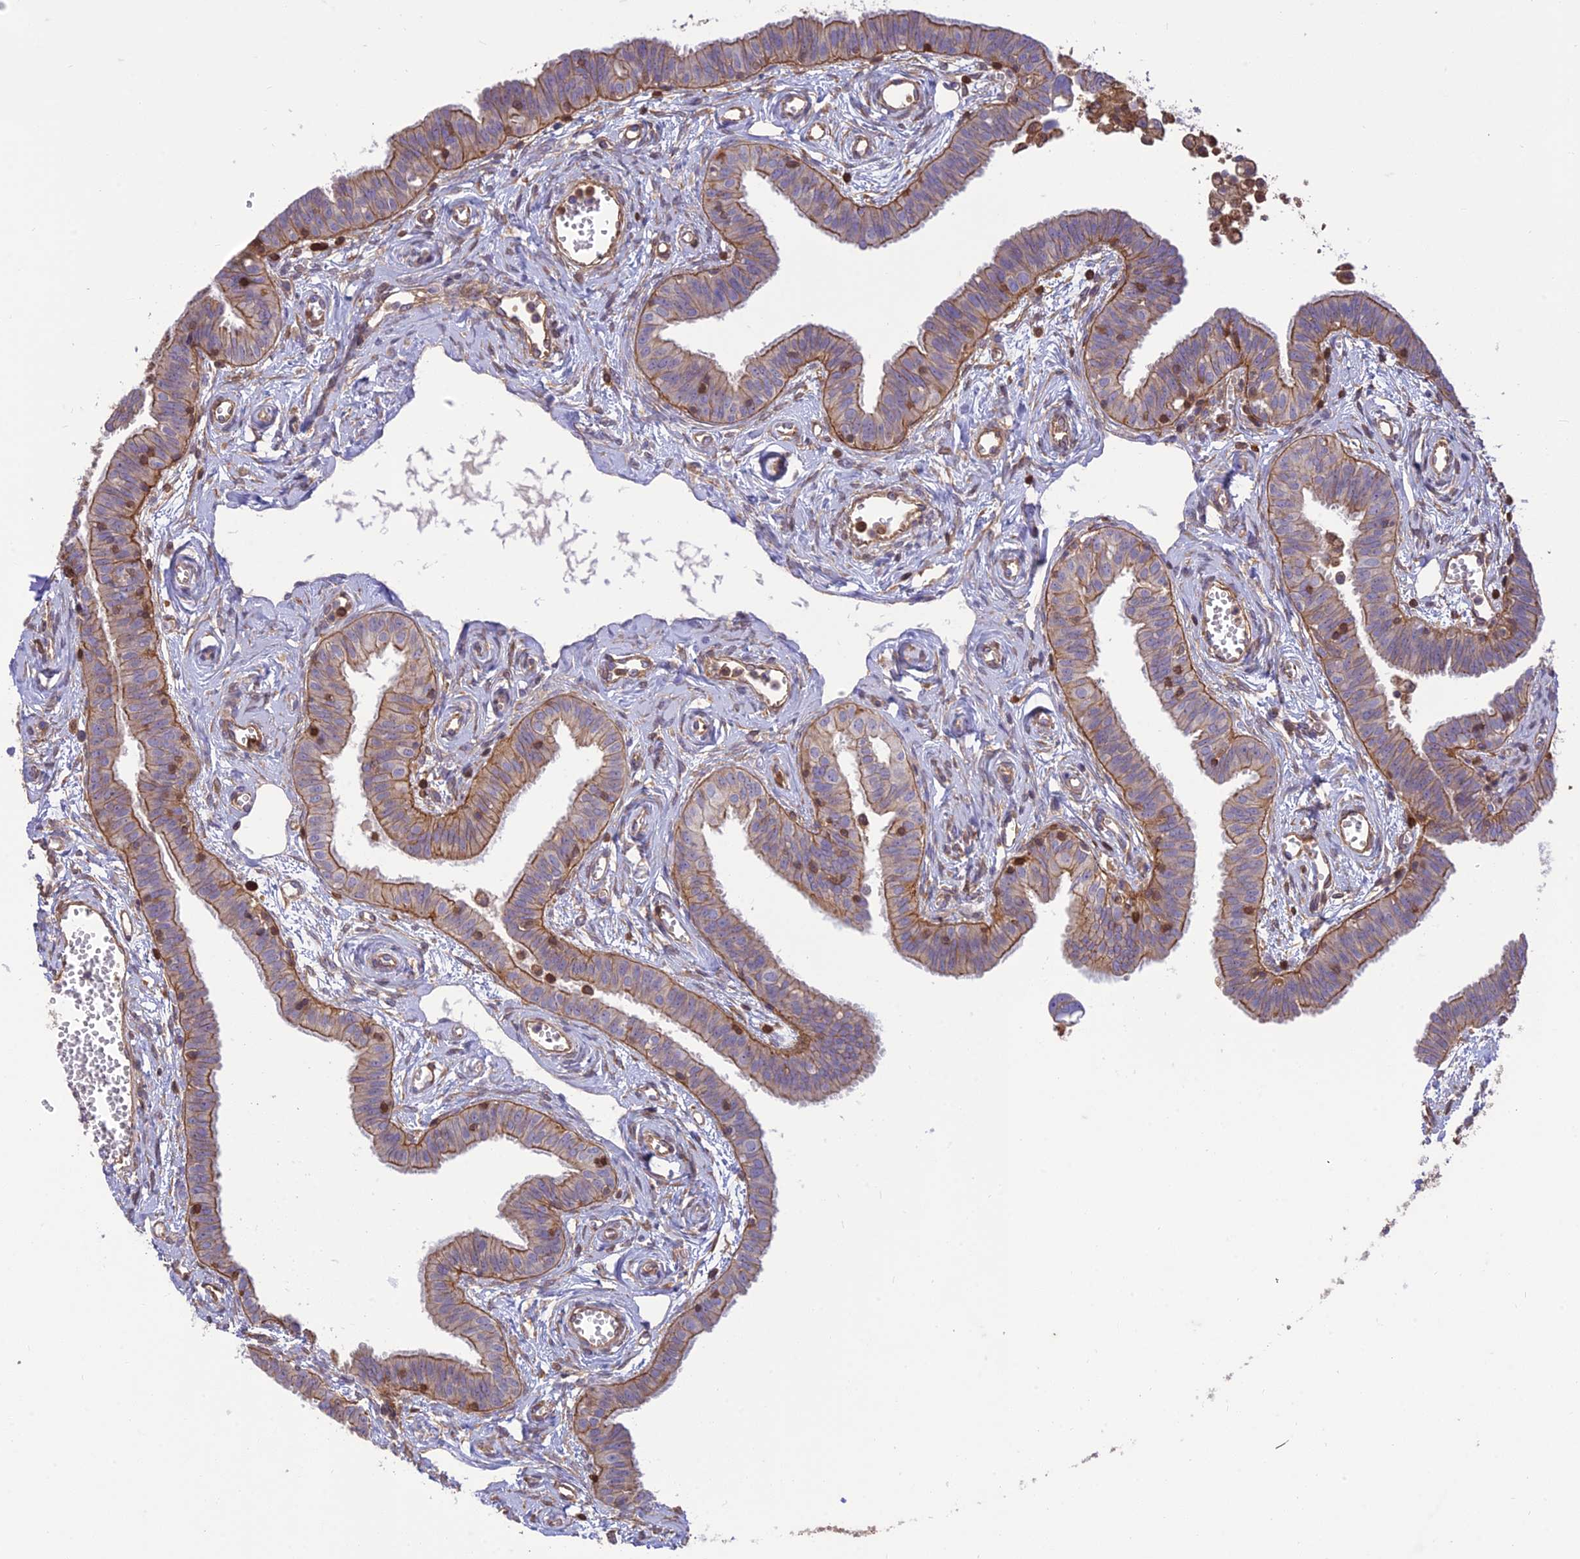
{"staining": {"intensity": "moderate", "quantity": "25%-75%", "location": "cytoplasmic/membranous"}, "tissue": "fallopian tube", "cell_type": "Glandular cells", "image_type": "normal", "snomed": [{"axis": "morphology", "description": "Normal tissue, NOS"}, {"axis": "morphology", "description": "Carcinoma, NOS"}, {"axis": "topography", "description": "Fallopian tube"}, {"axis": "topography", "description": "Ovary"}], "caption": "The immunohistochemical stain labels moderate cytoplasmic/membranous expression in glandular cells of unremarkable fallopian tube. (Brightfield microscopy of DAB IHC at high magnification).", "gene": "HPSE2", "patient": {"sex": "female", "age": 59}}